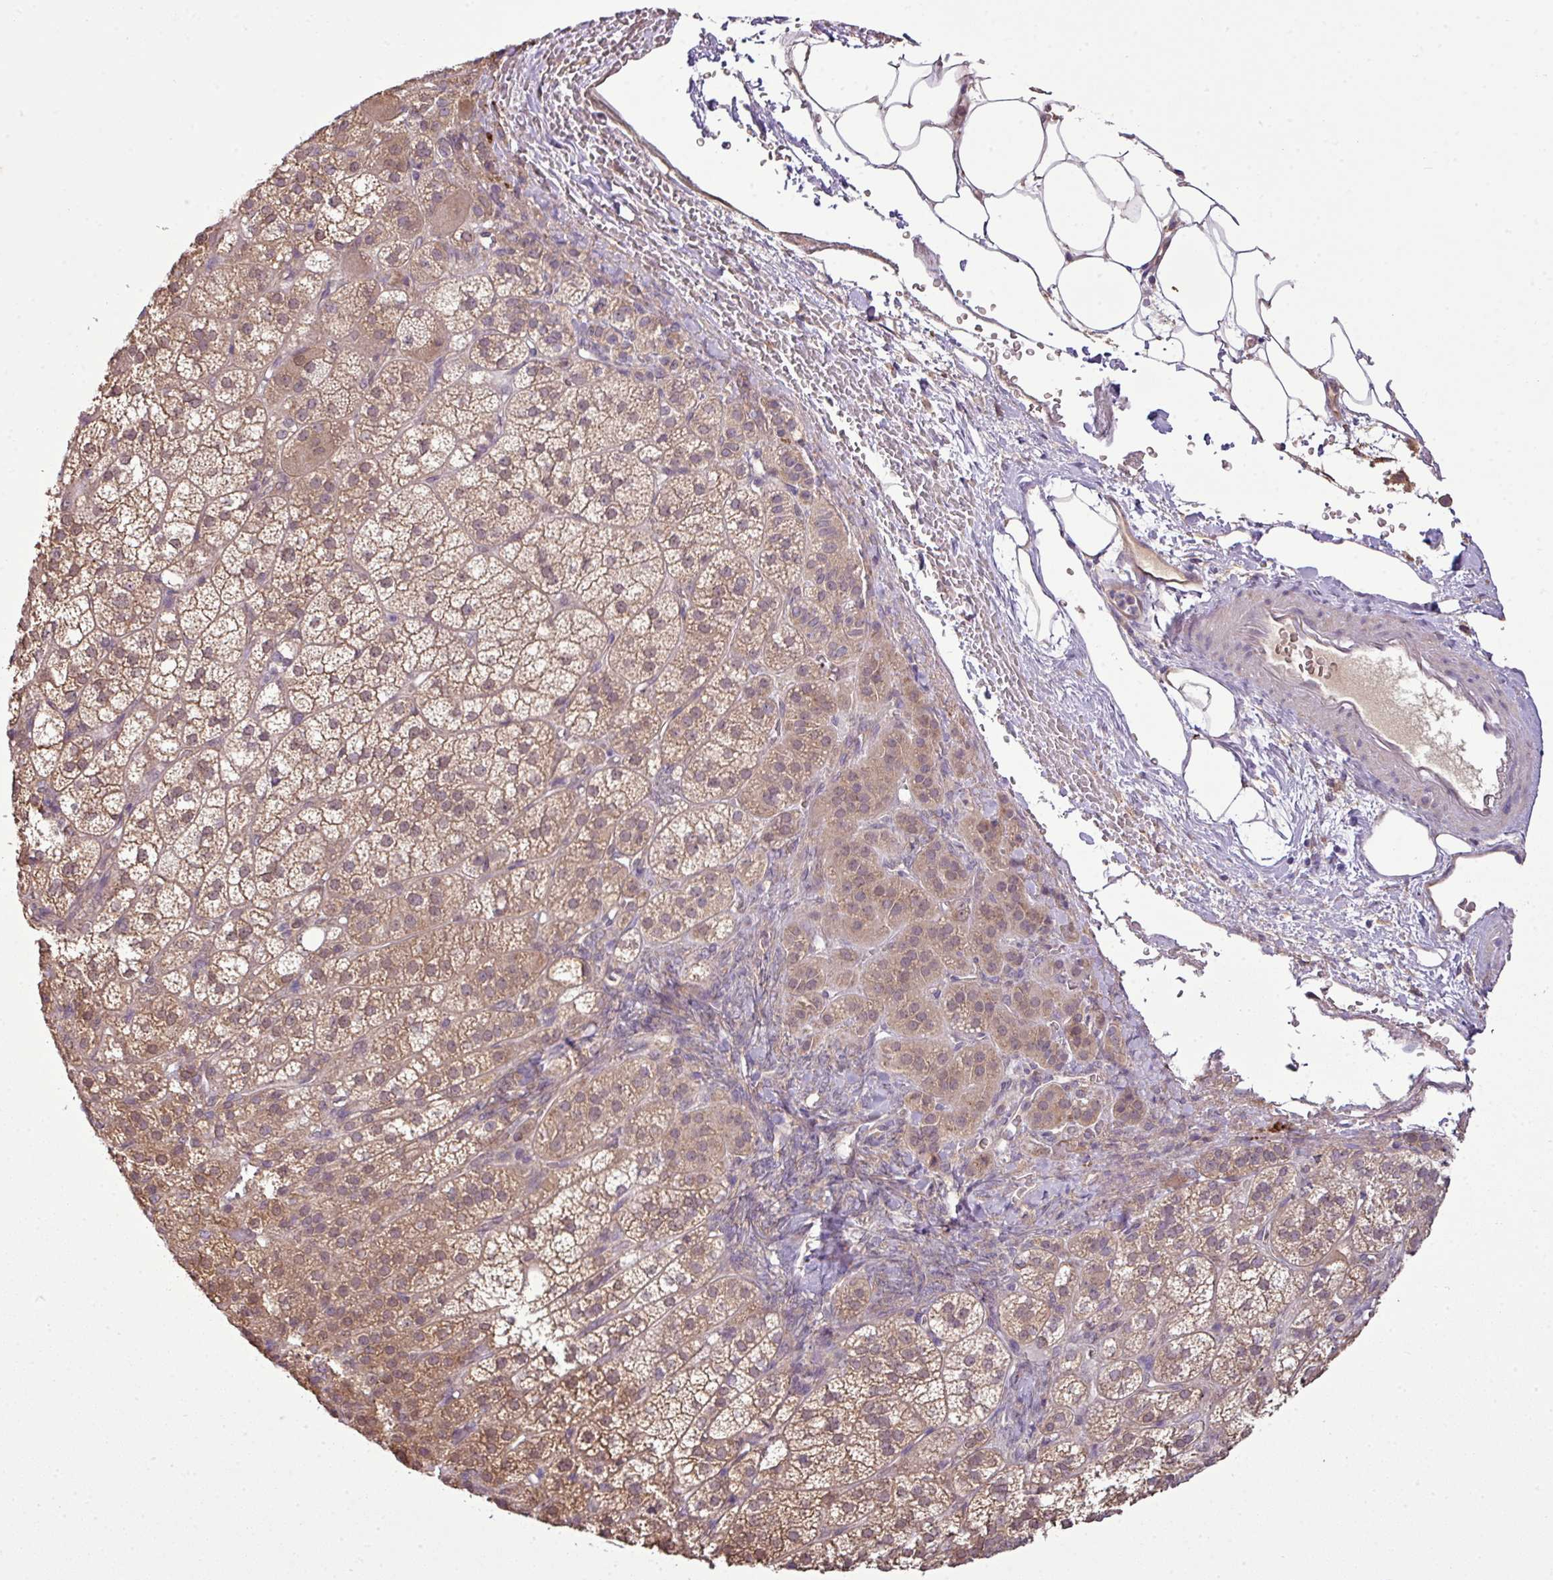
{"staining": {"intensity": "moderate", "quantity": ">75%", "location": "cytoplasmic/membranous"}, "tissue": "adrenal gland", "cell_type": "Glandular cells", "image_type": "normal", "snomed": [{"axis": "morphology", "description": "Normal tissue, NOS"}, {"axis": "topography", "description": "Adrenal gland"}], "caption": "The image reveals immunohistochemical staining of normal adrenal gland. There is moderate cytoplasmic/membranous positivity is seen in approximately >75% of glandular cells.", "gene": "DNAAF4", "patient": {"sex": "female", "age": 60}}